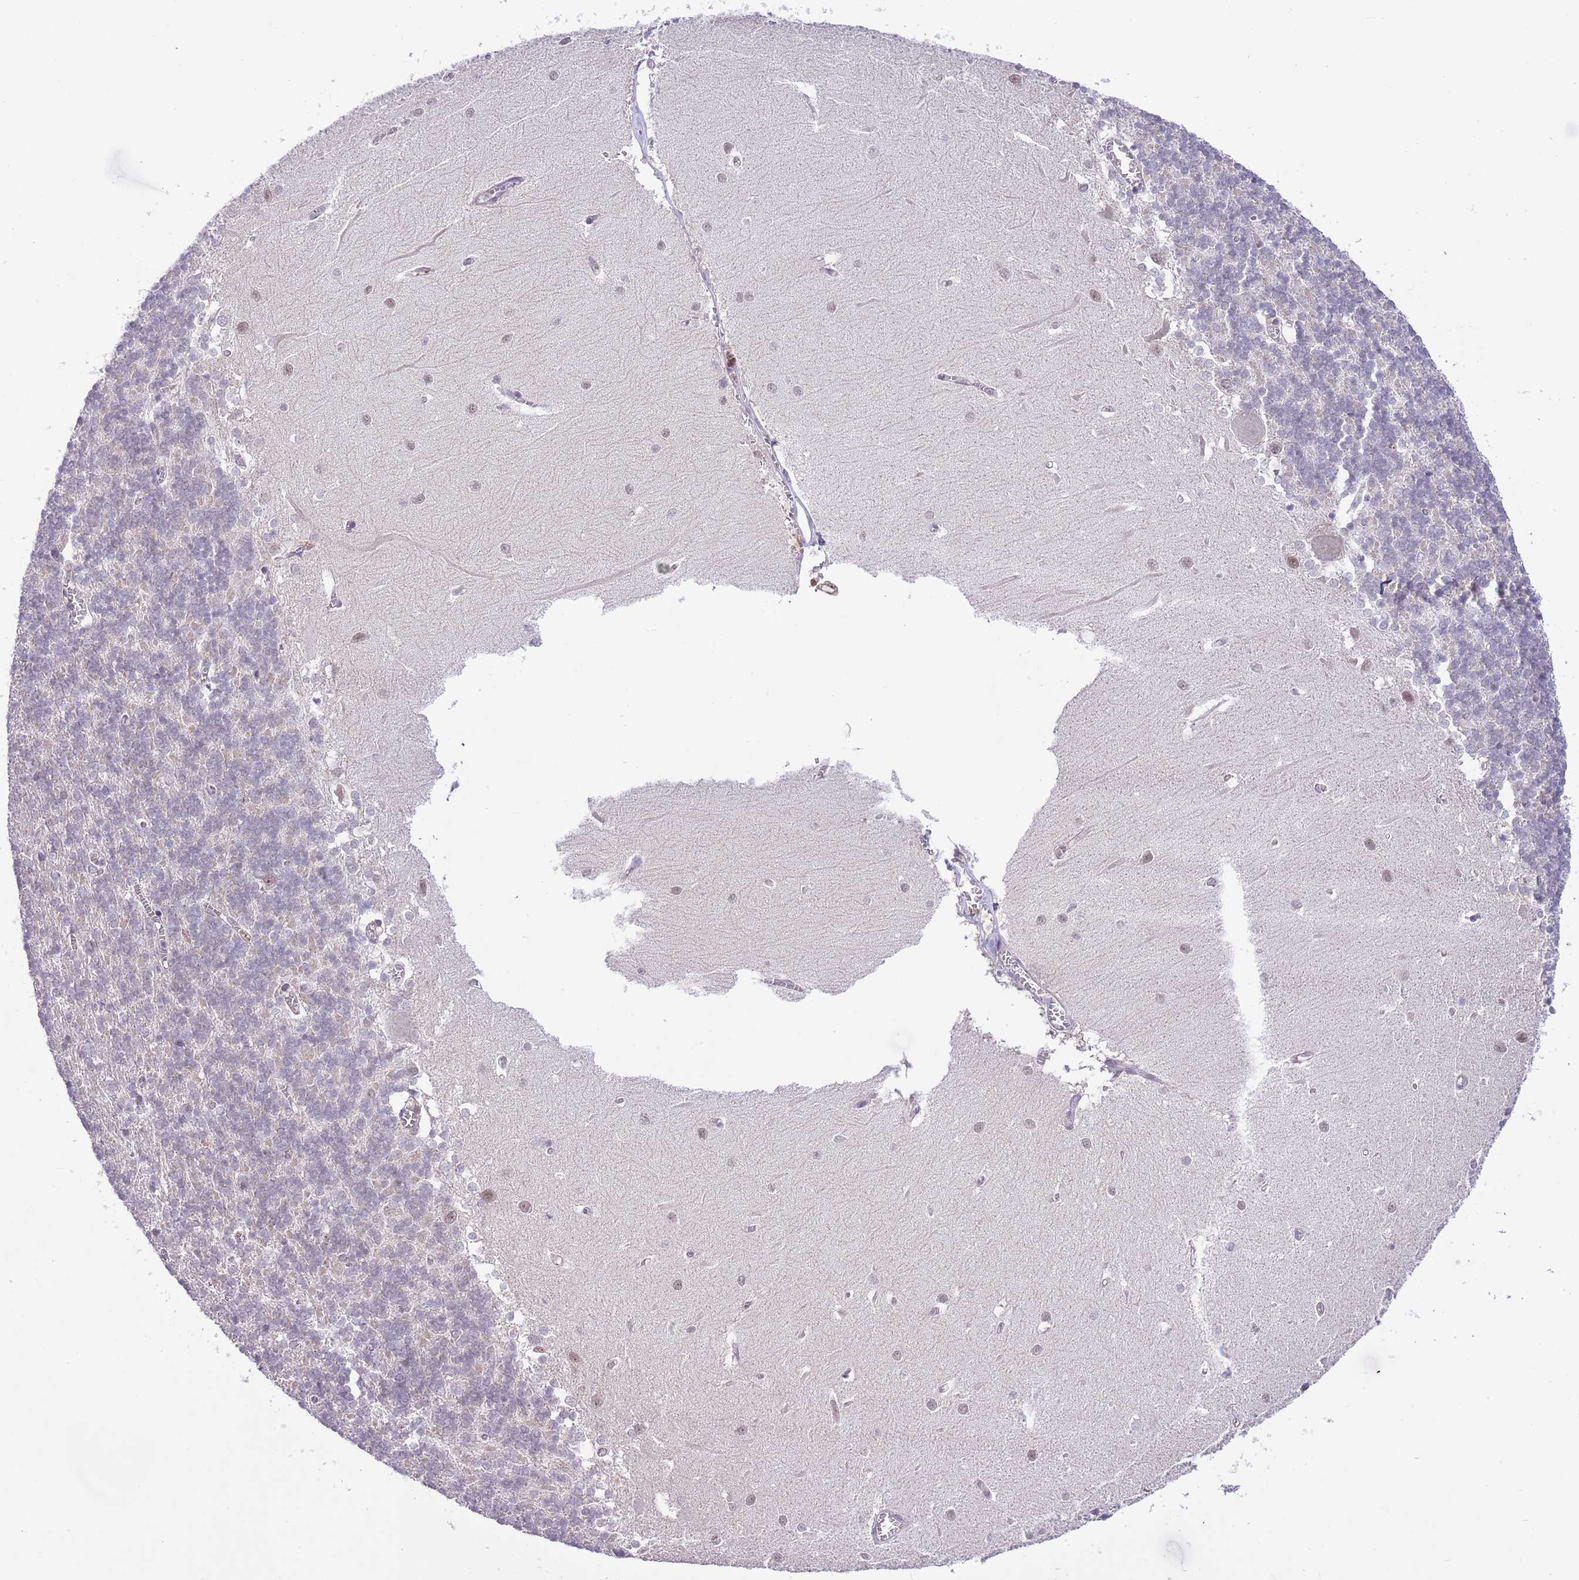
{"staining": {"intensity": "weak", "quantity": "<25%", "location": "nuclear"}, "tissue": "cerebellum", "cell_type": "Cells in granular layer", "image_type": "normal", "snomed": [{"axis": "morphology", "description": "Normal tissue, NOS"}, {"axis": "topography", "description": "Cerebellum"}], "caption": "Immunohistochemistry of unremarkable human cerebellum displays no staining in cells in granular layer.", "gene": "GALK2", "patient": {"sex": "male", "age": 37}}